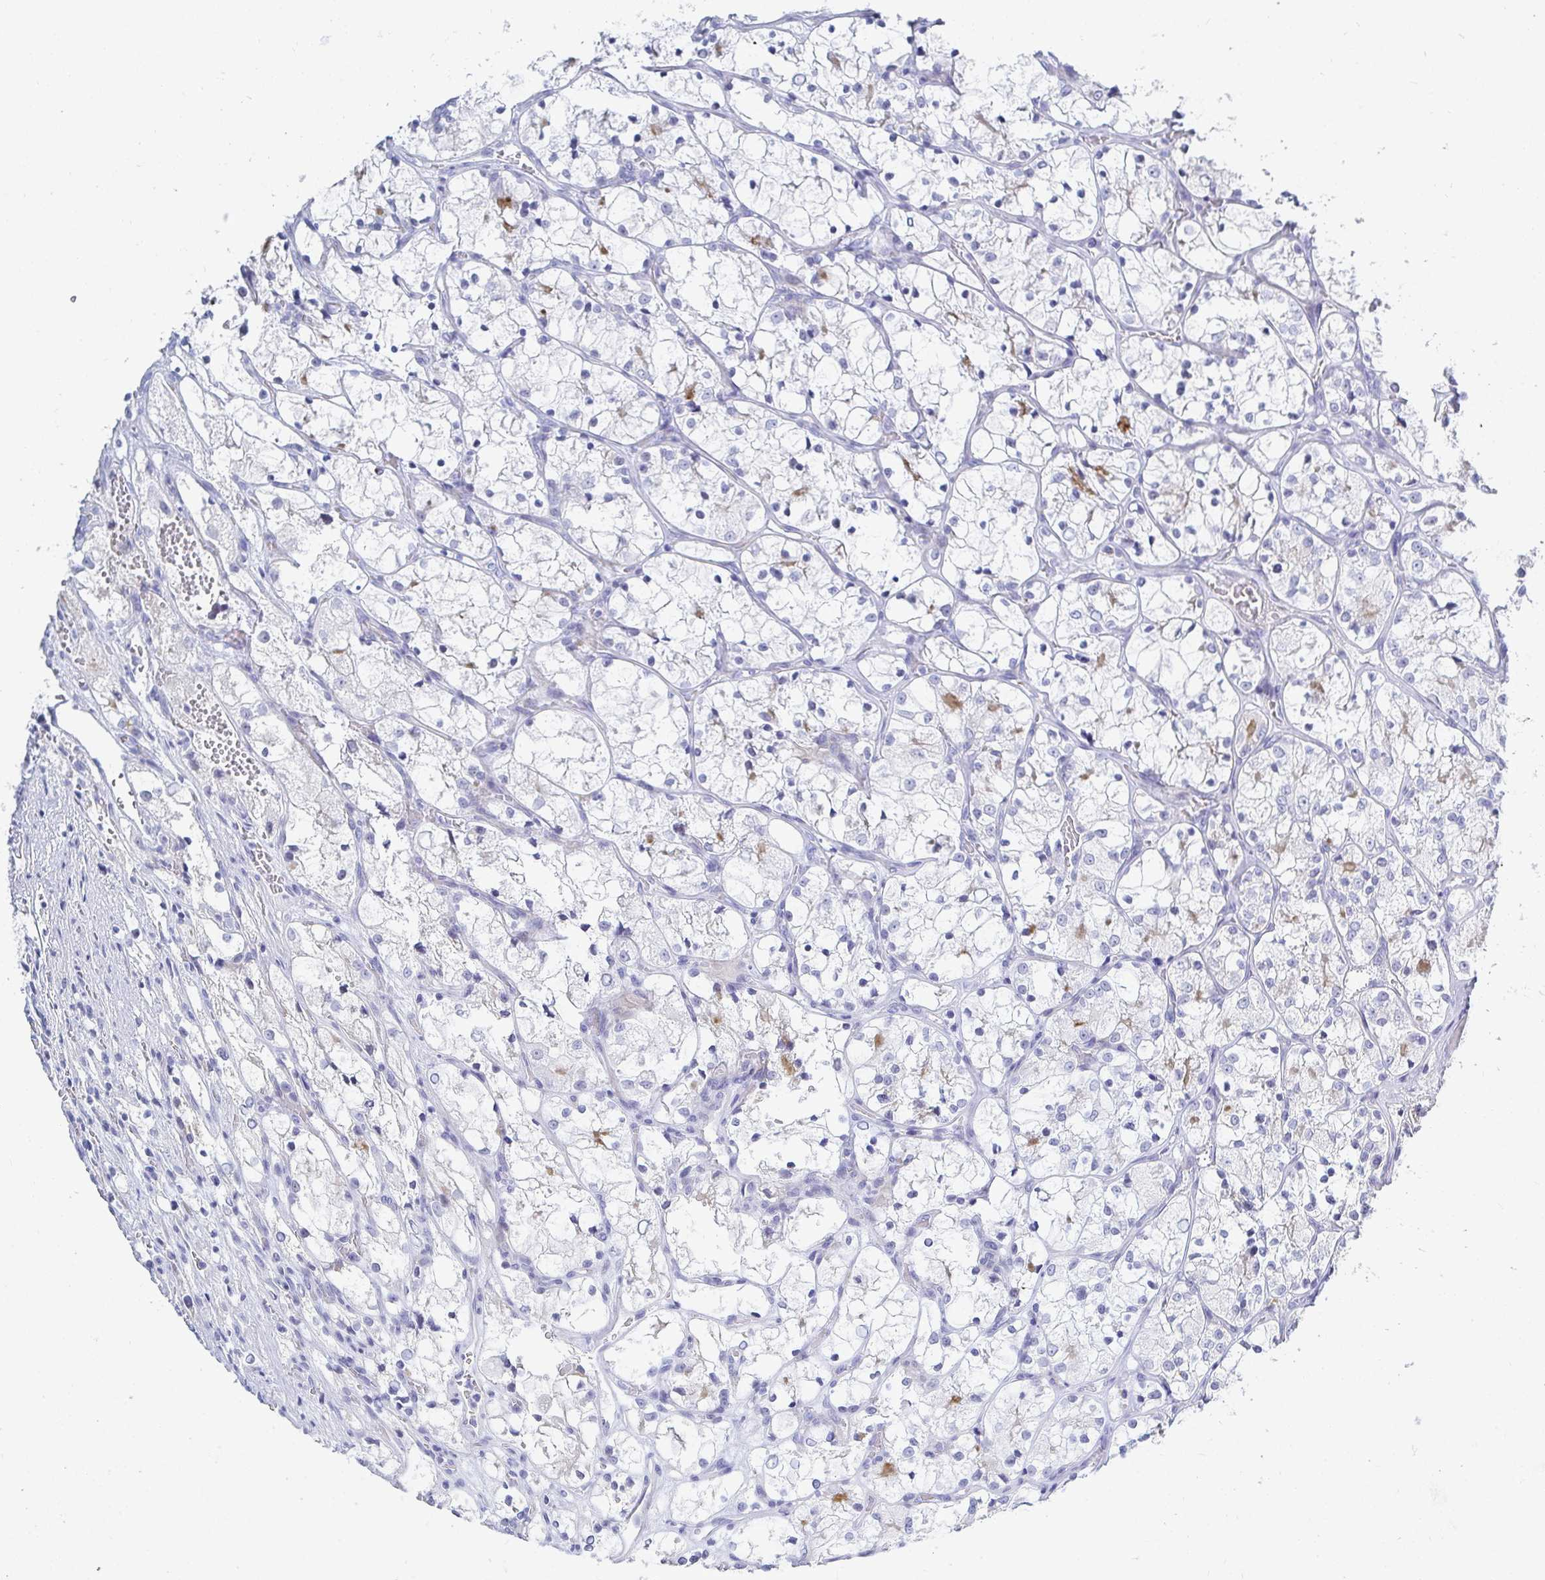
{"staining": {"intensity": "weak", "quantity": "<25%", "location": "cytoplasmic/membranous"}, "tissue": "renal cancer", "cell_type": "Tumor cells", "image_type": "cancer", "snomed": [{"axis": "morphology", "description": "Adenocarcinoma, NOS"}, {"axis": "topography", "description": "Kidney"}], "caption": "A histopathology image of human adenocarcinoma (renal) is negative for staining in tumor cells. (DAB (3,3'-diaminobenzidine) immunohistochemistry (IHC), high magnification).", "gene": "OR10K1", "patient": {"sex": "female", "age": 69}}